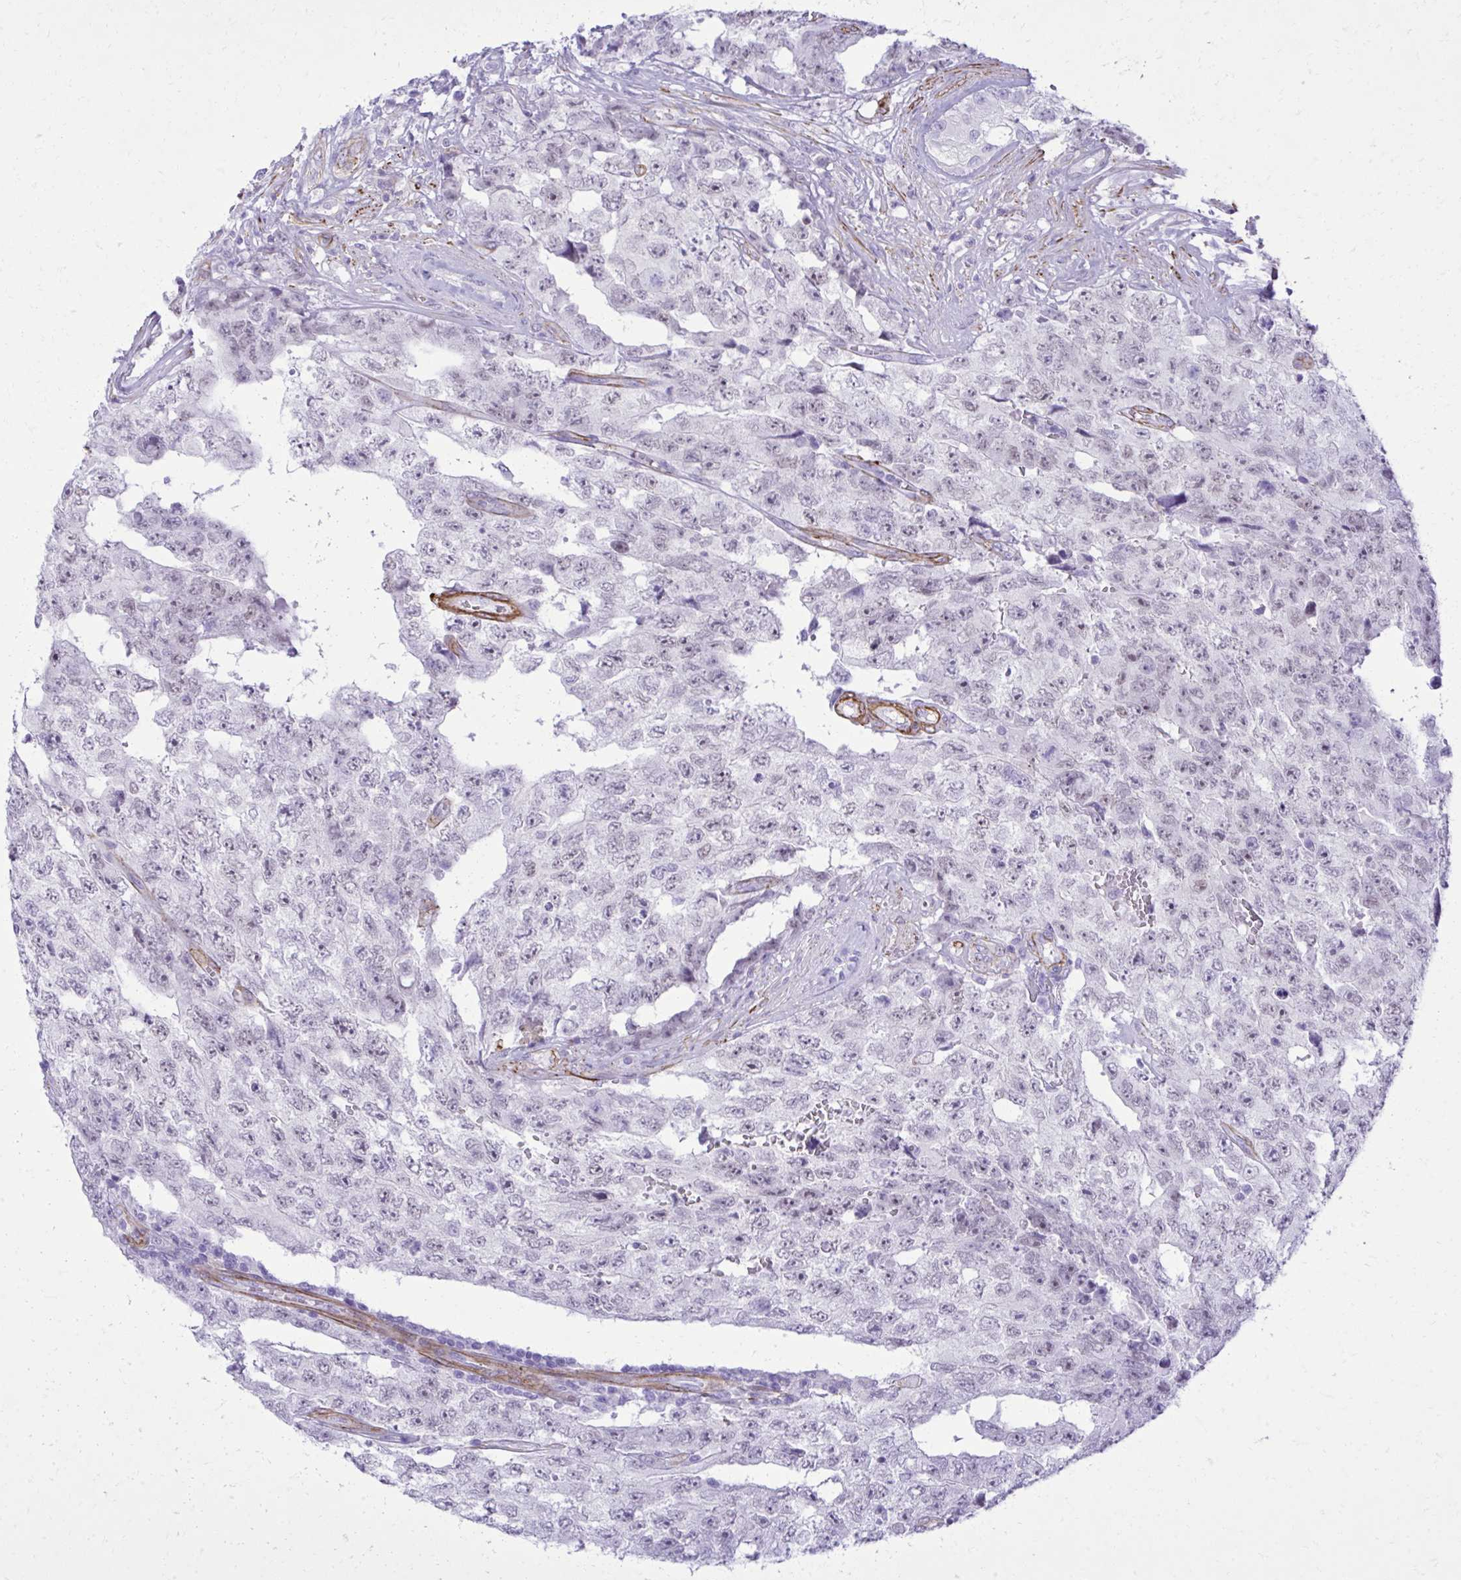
{"staining": {"intensity": "weak", "quantity": "25%-75%", "location": "nuclear"}, "tissue": "testis cancer", "cell_type": "Tumor cells", "image_type": "cancer", "snomed": [{"axis": "morphology", "description": "Normal tissue, NOS"}, {"axis": "morphology", "description": "Carcinoma, Embryonal, NOS"}, {"axis": "topography", "description": "Testis"}, {"axis": "topography", "description": "Epididymis"}], "caption": "Testis cancer (embryonal carcinoma) stained with DAB immunohistochemistry (IHC) shows low levels of weak nuclear positivity in about 25%-75% of tumor cells.", "gene": "PITPNM3", "patient": {"sex": "male", "age": 25}}